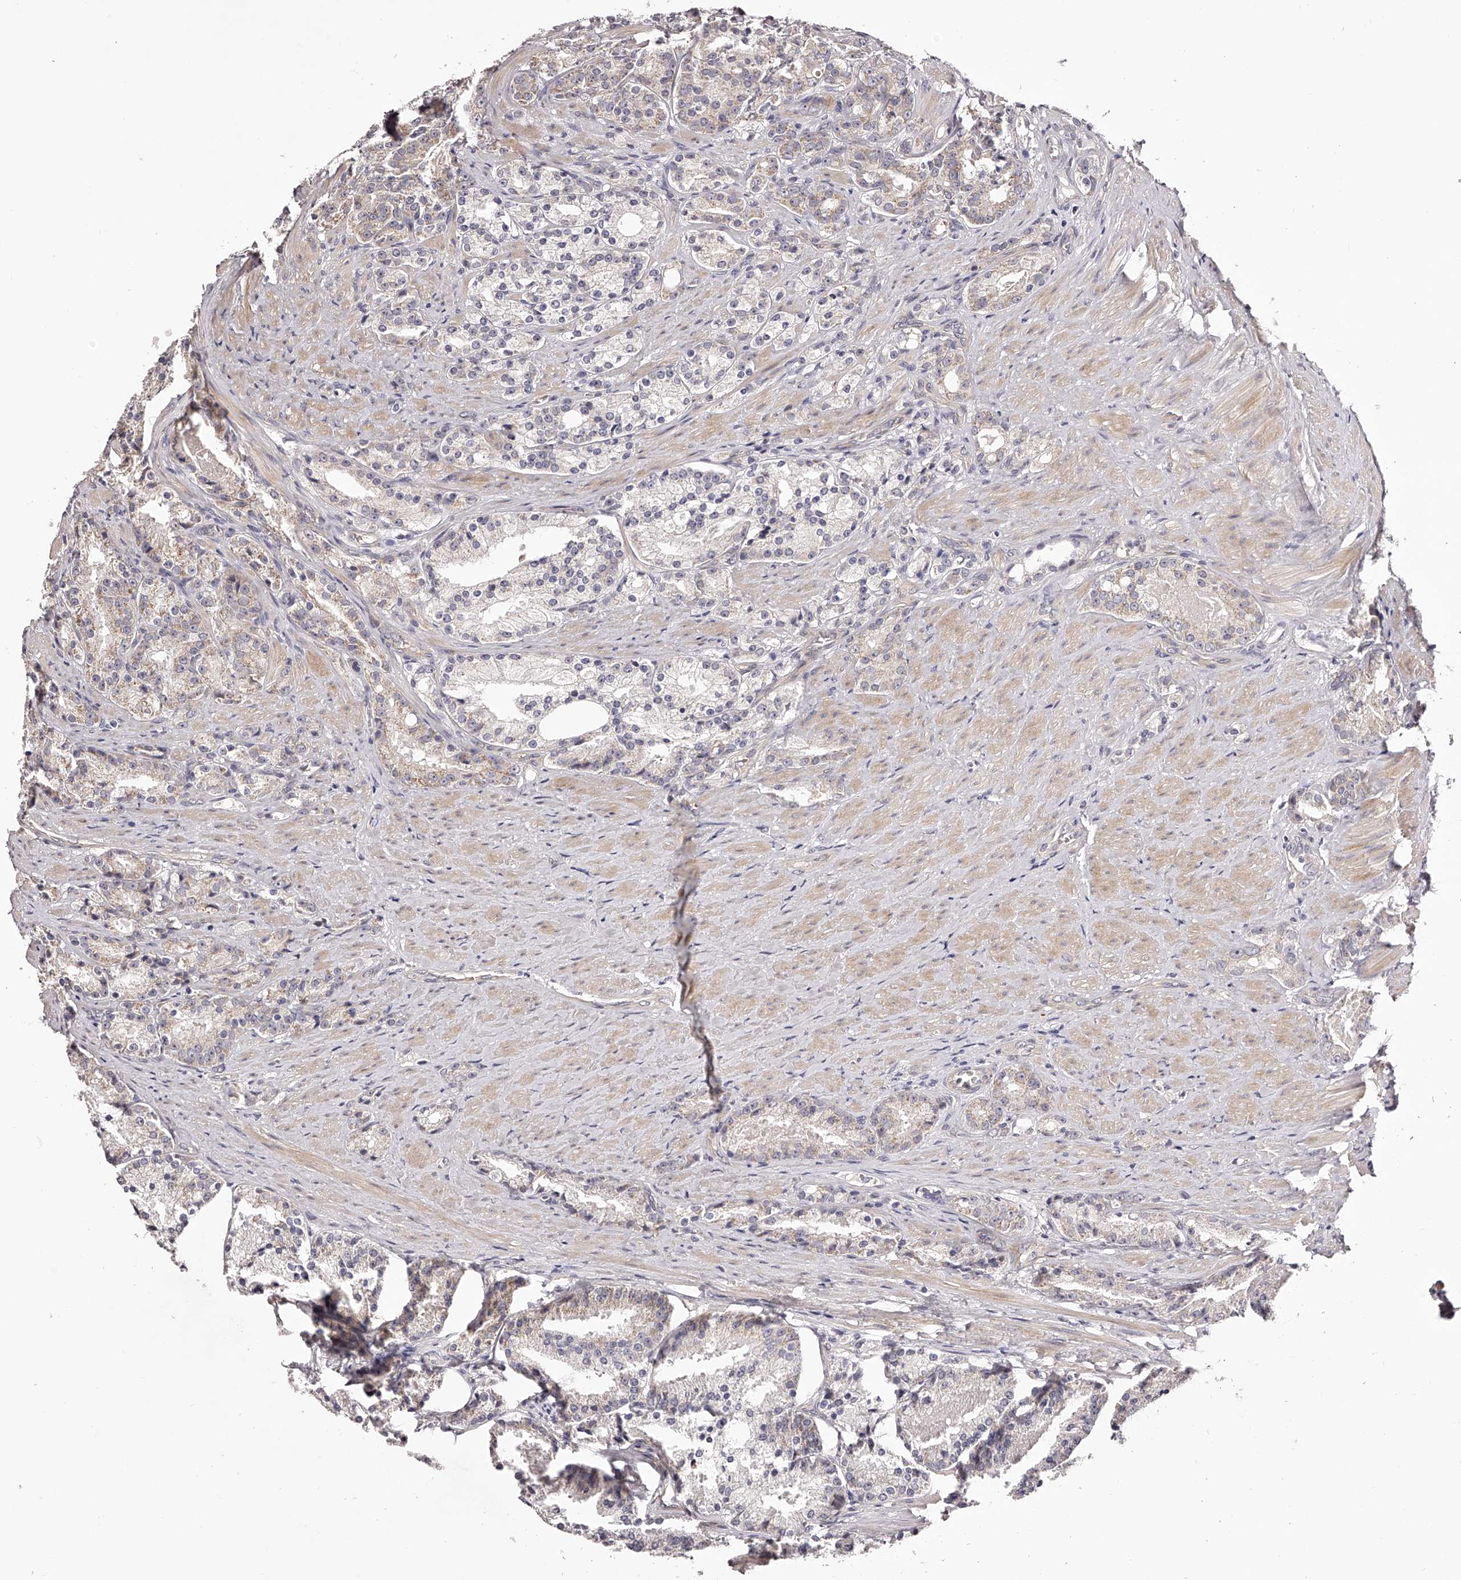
{"staining": {"intensity": "weak", "quantity": "25%-75%", "location": "cytoplasmic/membranous"}, "tissue": "prostate cancer", "cell_type": "Tumor cells", "image_type": "cancer", "snomed": [{"axis": "morphology", "description": "Adenocarcinoma, High grade"}, {"axis": "topography", "description": "Prostate"}], "caption": "About 25%-75% of tumor cells in human prostate cancer display weak cytoplasmic/membranous protein positivity as visualized by brown immunohistochemical staining.", "gene": "ODF2L", "patient": {"sex": "male", "age": 60}}